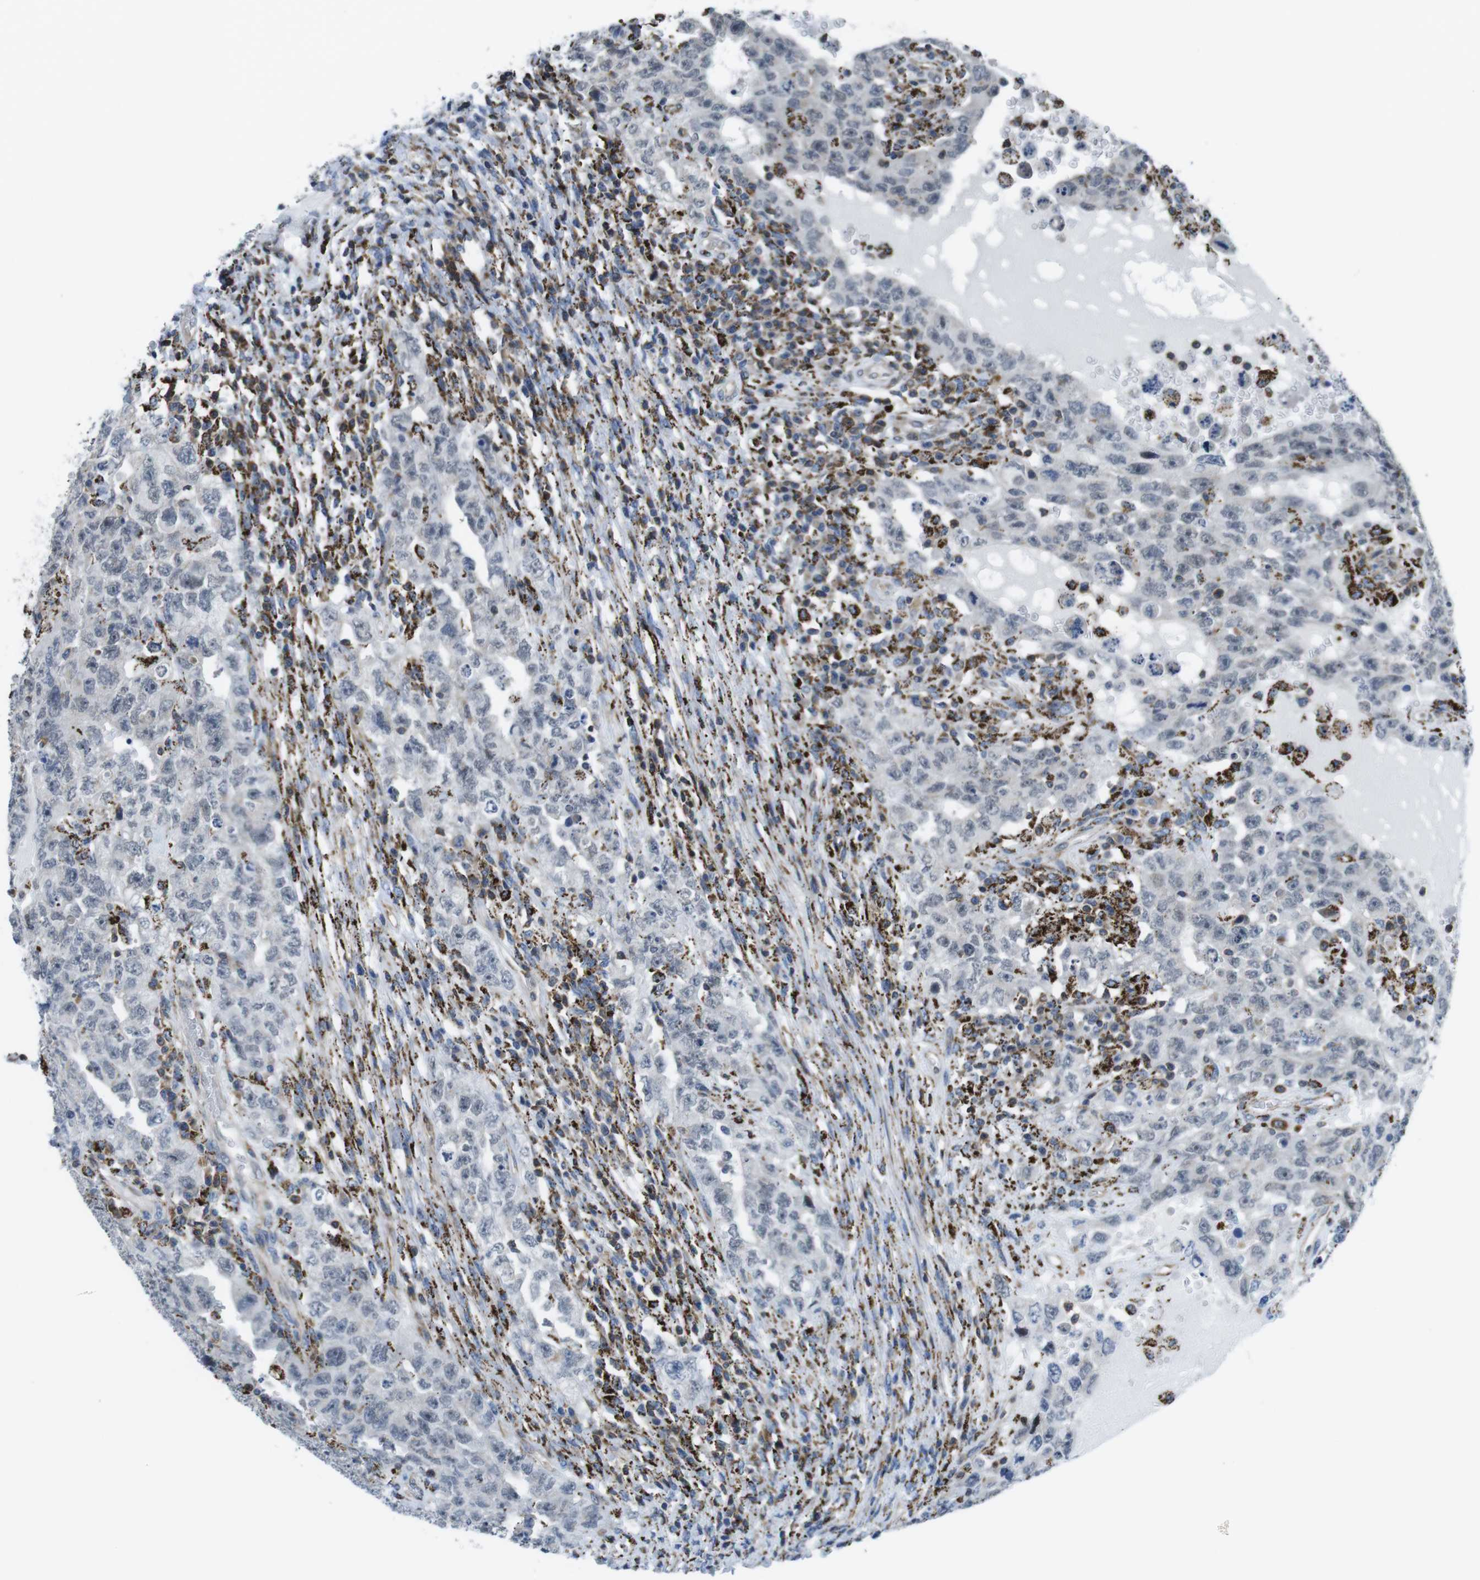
{"staining": {"intensity": "negative", "quantity": "none", "location": "none"}, "tissue": "testis cancer", "cell_type": "Tumor cells", "image_type": "cancer", "snomed": [{"axis": "morphology", "description": "Carcinoma, Embryonal, NOS"}, {"axis": "topography", "description": "Testis"}], "caption": "The histopathology image exhibits no staining of tumor cells in embryonal carcinoma (testis). Brightfield microscopy of immunohistochemistry (IHC) stained with DAB (brown) and hematoxylin (blue), captured at high magnification.", "gene": "KCNE3", "patient": {"sex": "male", "age": 26}}